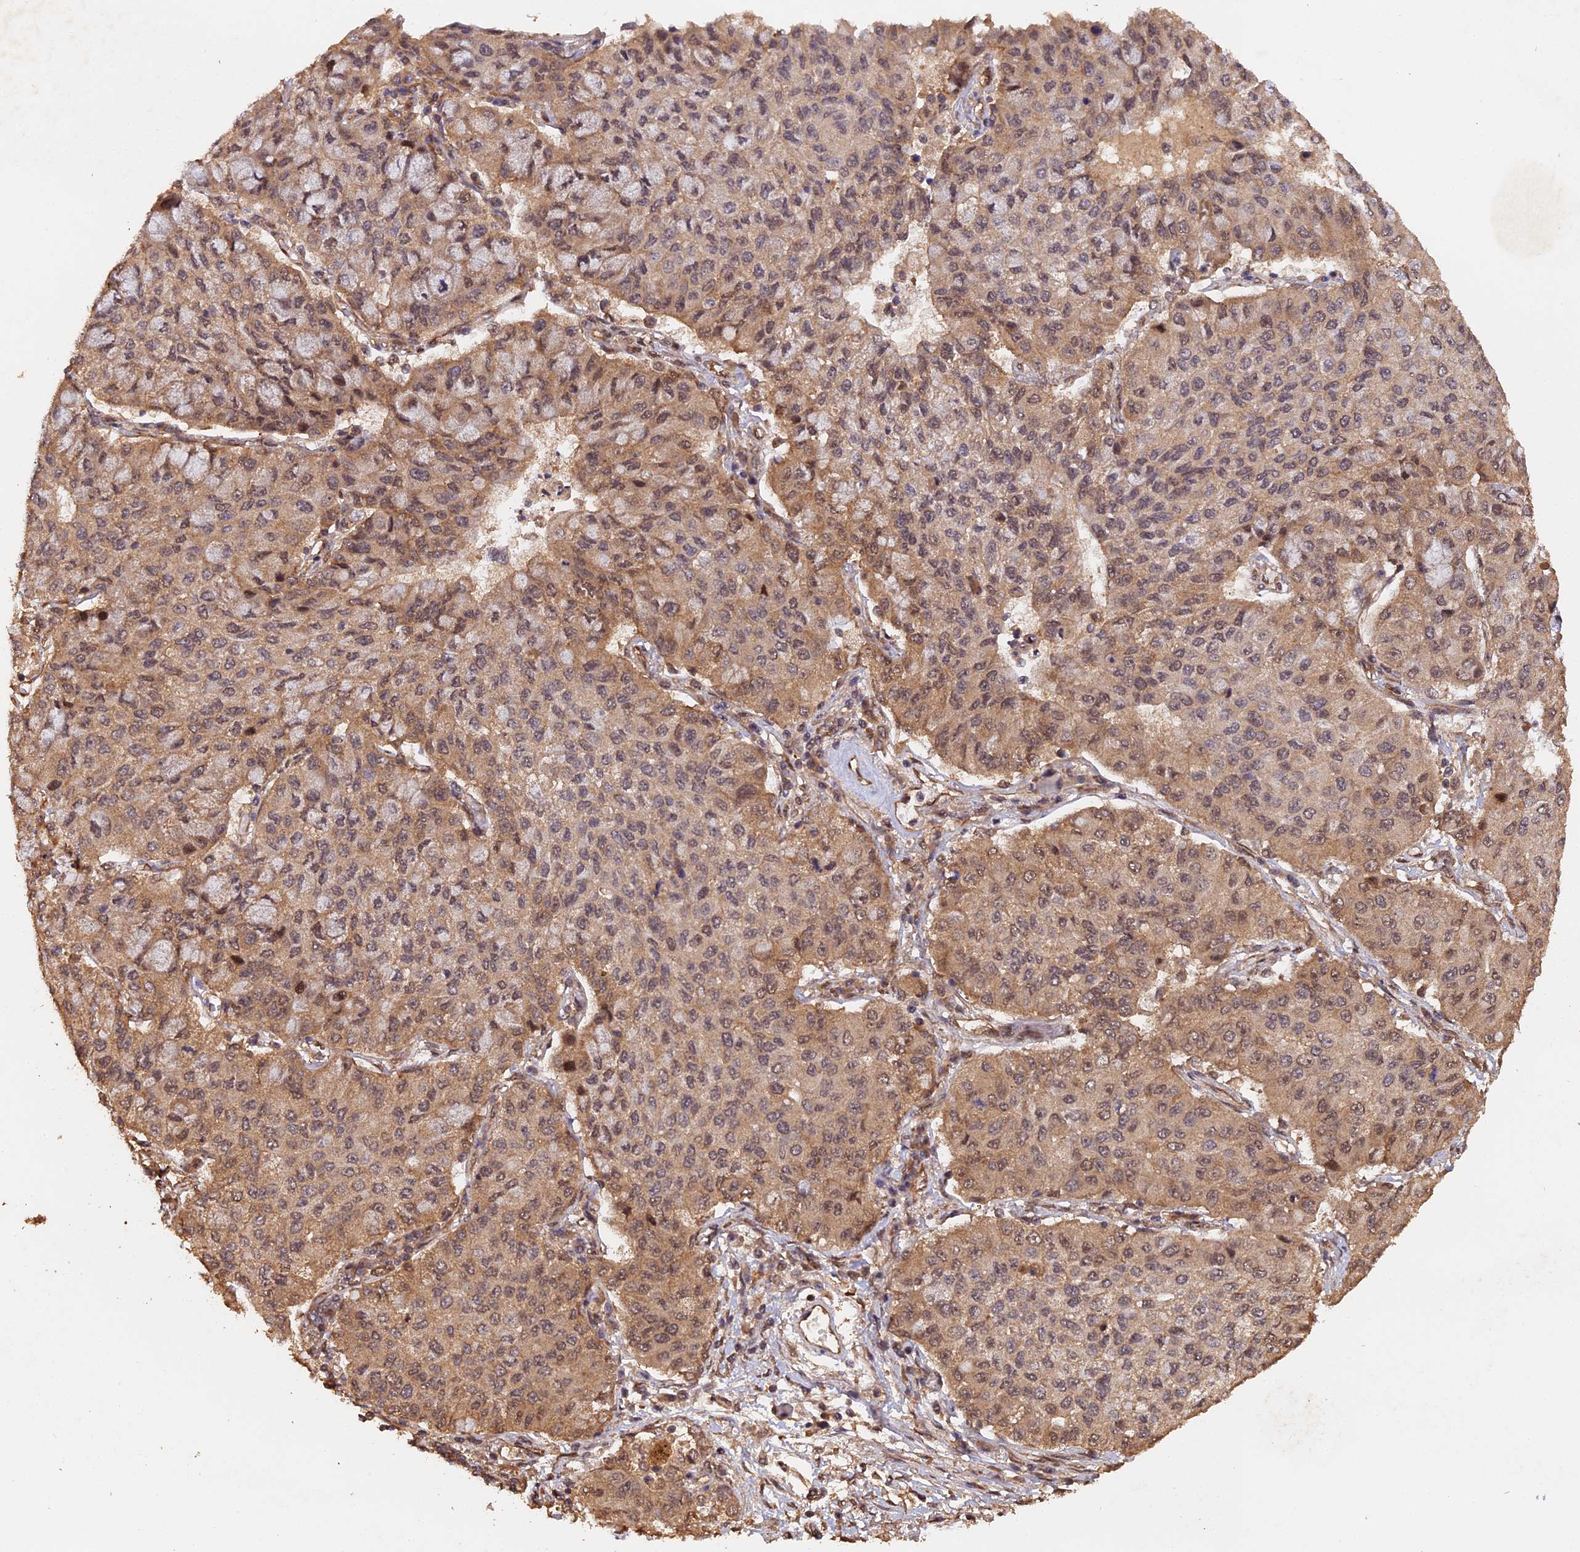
{"staining": {"intensity": "moderate", "quantity": ">75%", "location": "cytoplasmic/membranous,nuclear"}, "tissue": "lung cancer", "cell_type": "Tumor cells", "image_type": "cancer", "snomed": [{"axis": "morphology", "description": "Squamous cell carcinoma, NOS"}, {"axis": "topography", "description": "Lung"}], "caption": "DAB immunohistochemical staining of human lung cancer displays moderate cytoplasmic/membranous and nuclear protein staining in about >75% of tumor cells.", "gene": "RALGAPA2", "patient": {"sex": "male", "age": 74}}